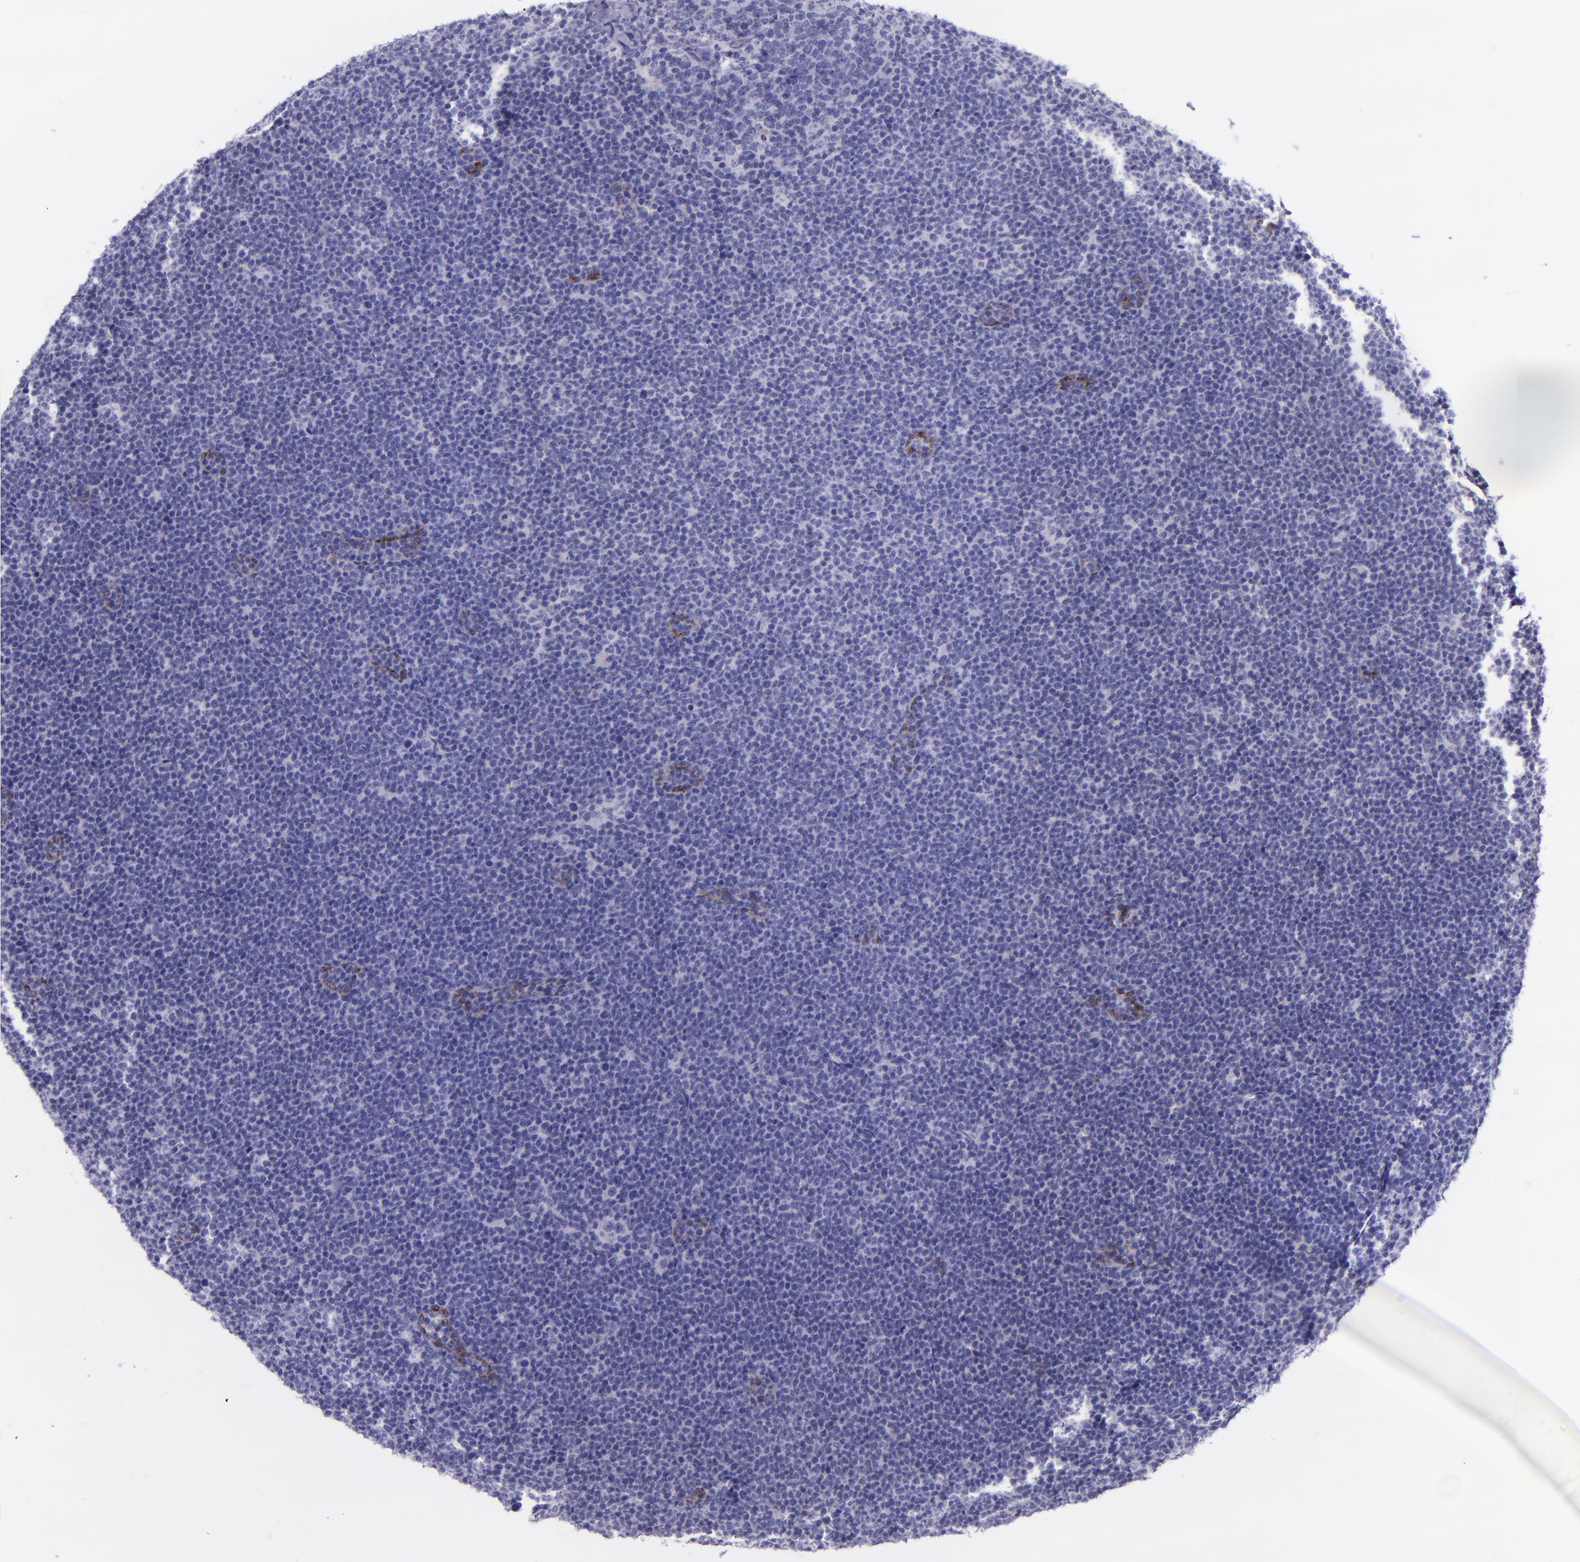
{"staining": {"intensity": "negative", "quantity": "none", "location": "none"}, "tissue": "lymphoma", "cell_type": "Tumor cells", "image_type": "cancer", "snomed": [{"axis": "morphology", "description": "Malignant lymphoma, non-Hodgkin's type, High grade"}, {"axis": "topography", "description": "Lymph node"}], "caption": "DAB (3,3'-diaminobenzidine) immunohistochemical staining of lymphoma exhibits no significant positivity in tumor cells.", "gene": "SELE", "patient": {"sex": "female", "age": 58}}